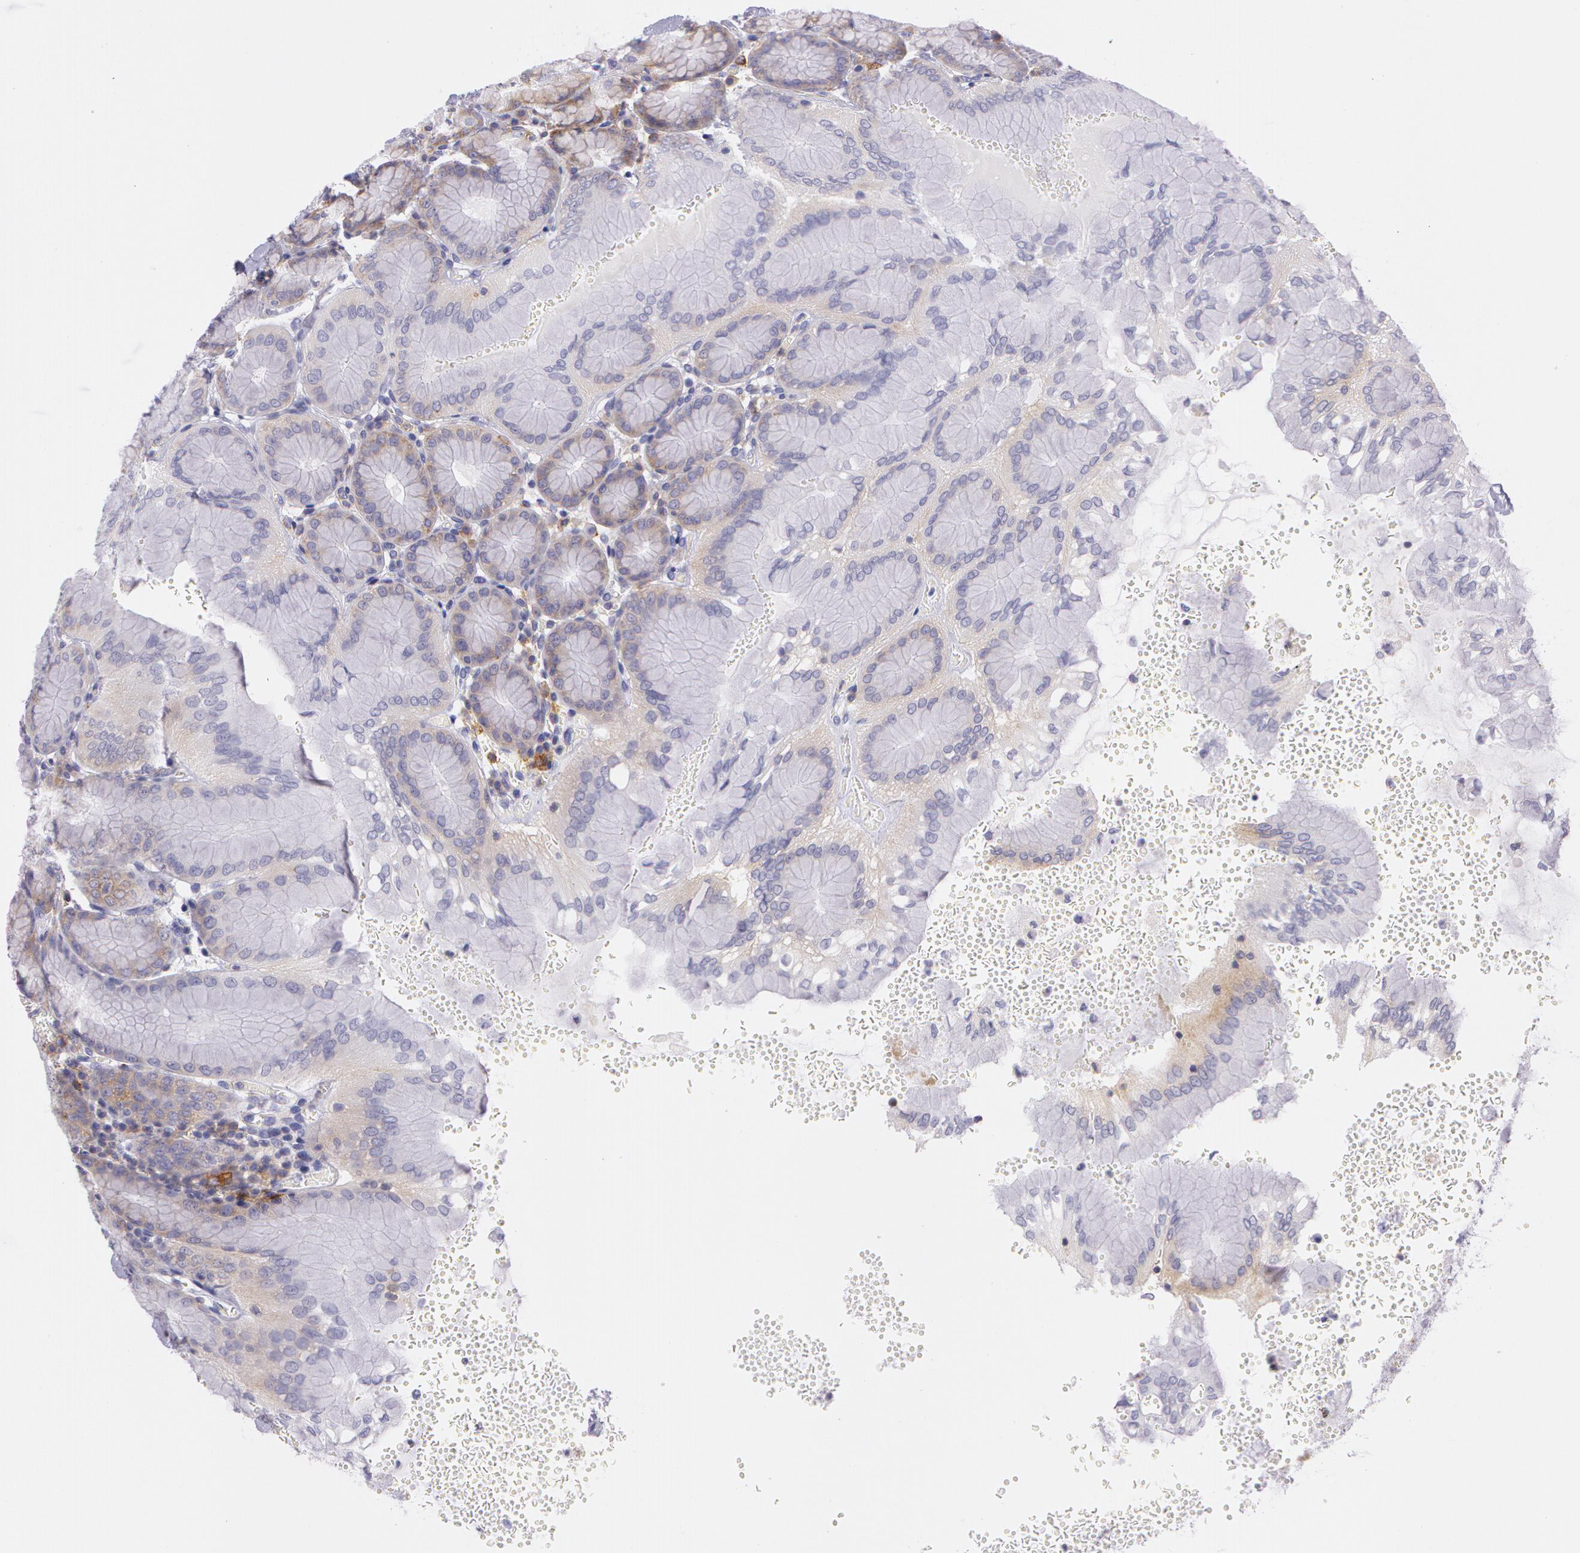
{"staining": {"intensity": "weak", "quantity": "25%-75%", "location": "cytoplasmic/membranous"}, "tissue": "stomach", "cell_type": "Glandular cells", "image_type": "normal", "snomed": [{"axis": "morphology", "description": "Normal tissue, NOS"}, {"axis": "topography", "description": "Stomach, upper"}, {"axis": "topography", "description": "Stomach"}], "caption": "Immunohistochemistry of unremarkable stomach displays low levels of weak cytoplasmic/membranous expression in approximately 25%-75% of glandular cells.", "gene": "LY75", "patient": {"sex": "male", "age": 76}}